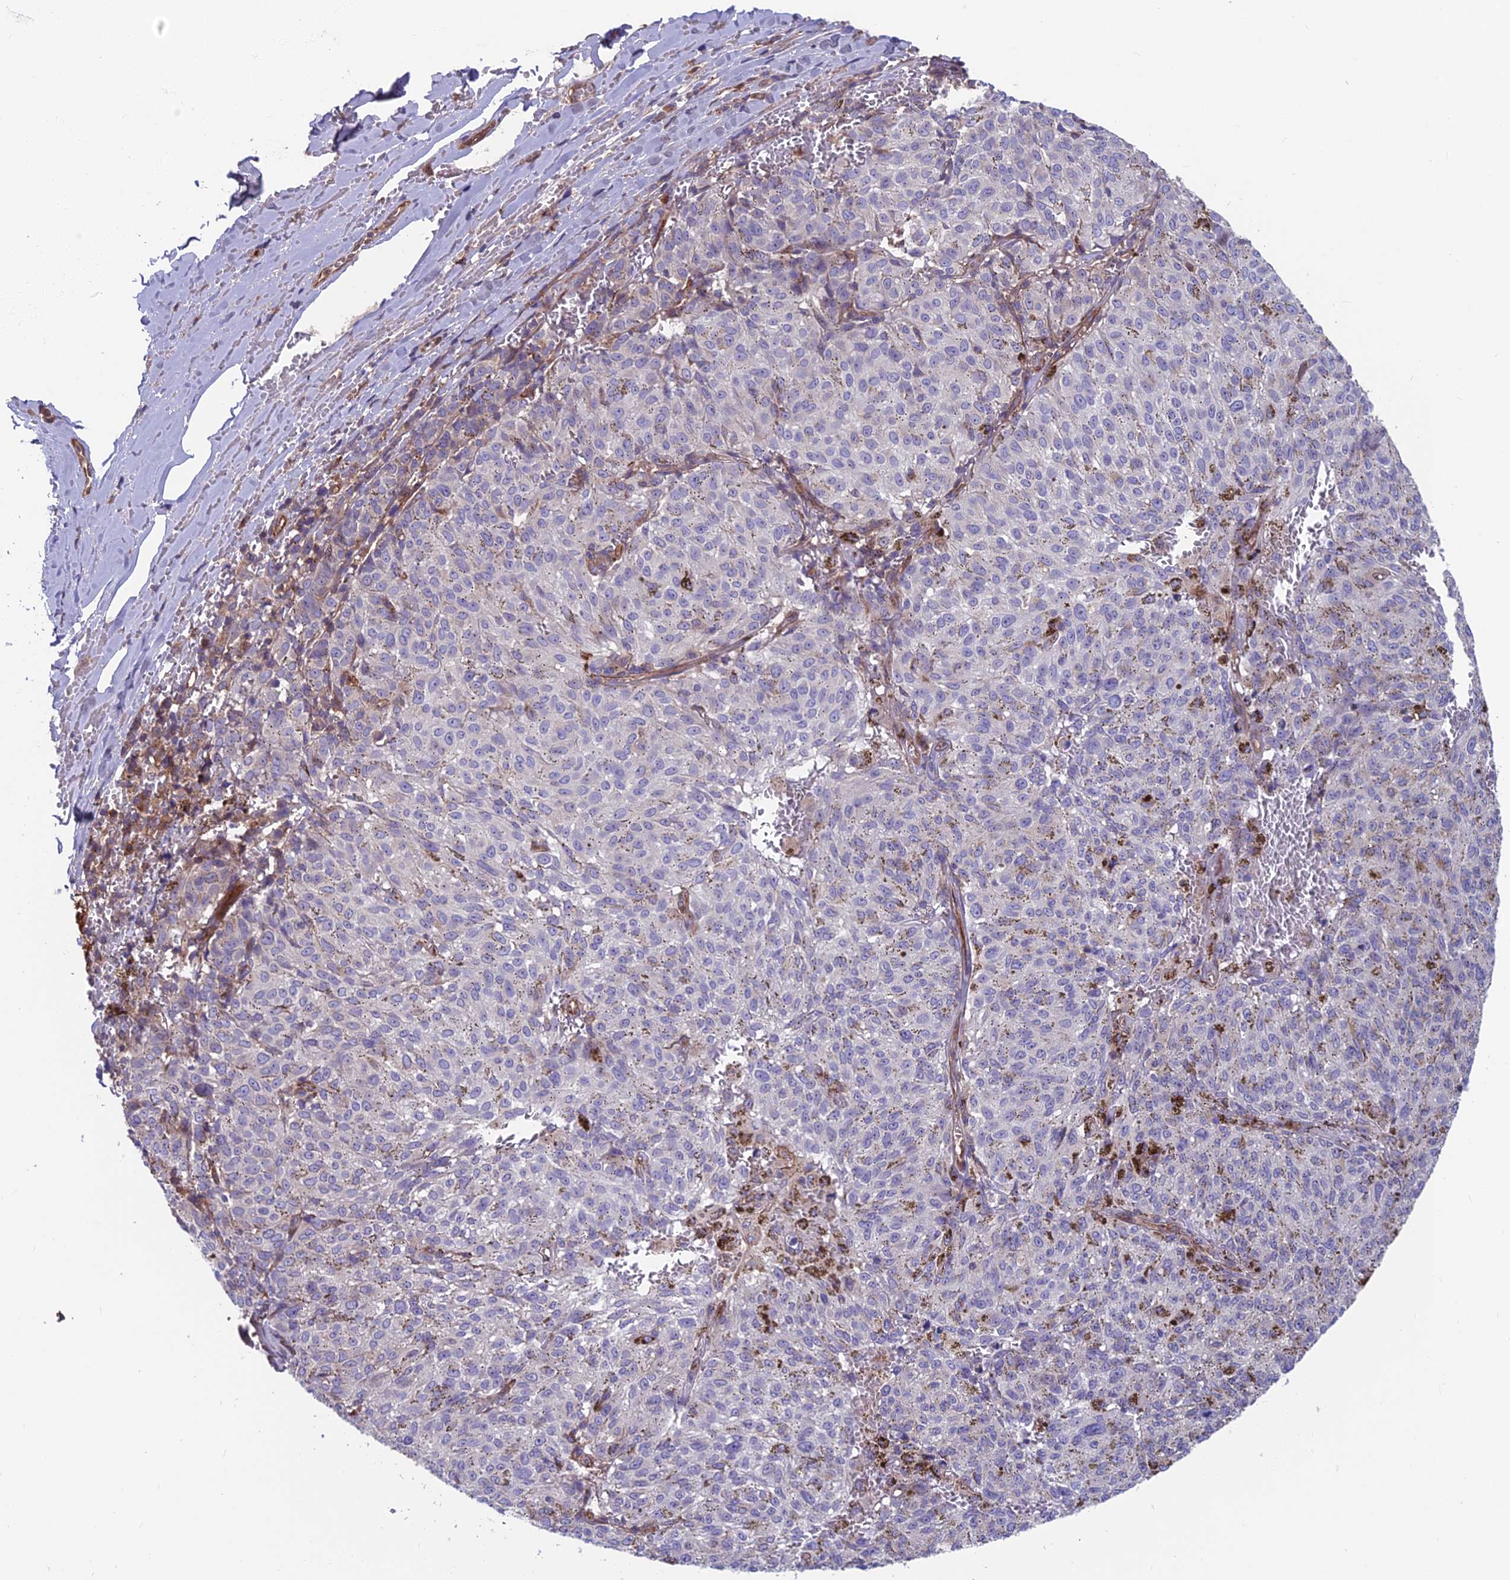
{"staining": {"intensity": "negative", "quantity": "none", "location": "none"}, "tissue": "melanoma", "cell_type": "Tumor cells", "image_type": "cancer", "snomed": [{"axis": "morphology", "description": "Malignant melanoma, NOS"}, {"axis": "topography", "description": "Skin"}], "caption": "Immunohistochemical staining of human melanoma shows no significant positivity in tumor cells. (Stains: DAB (3,3'-diaminobenzidine) IHC with hematoxylin counter stain, Microscopy: brightfield microscopy at high magnification).", "gene": "RTN4RL1", "patient": {"sex": "female", "age": 72}}